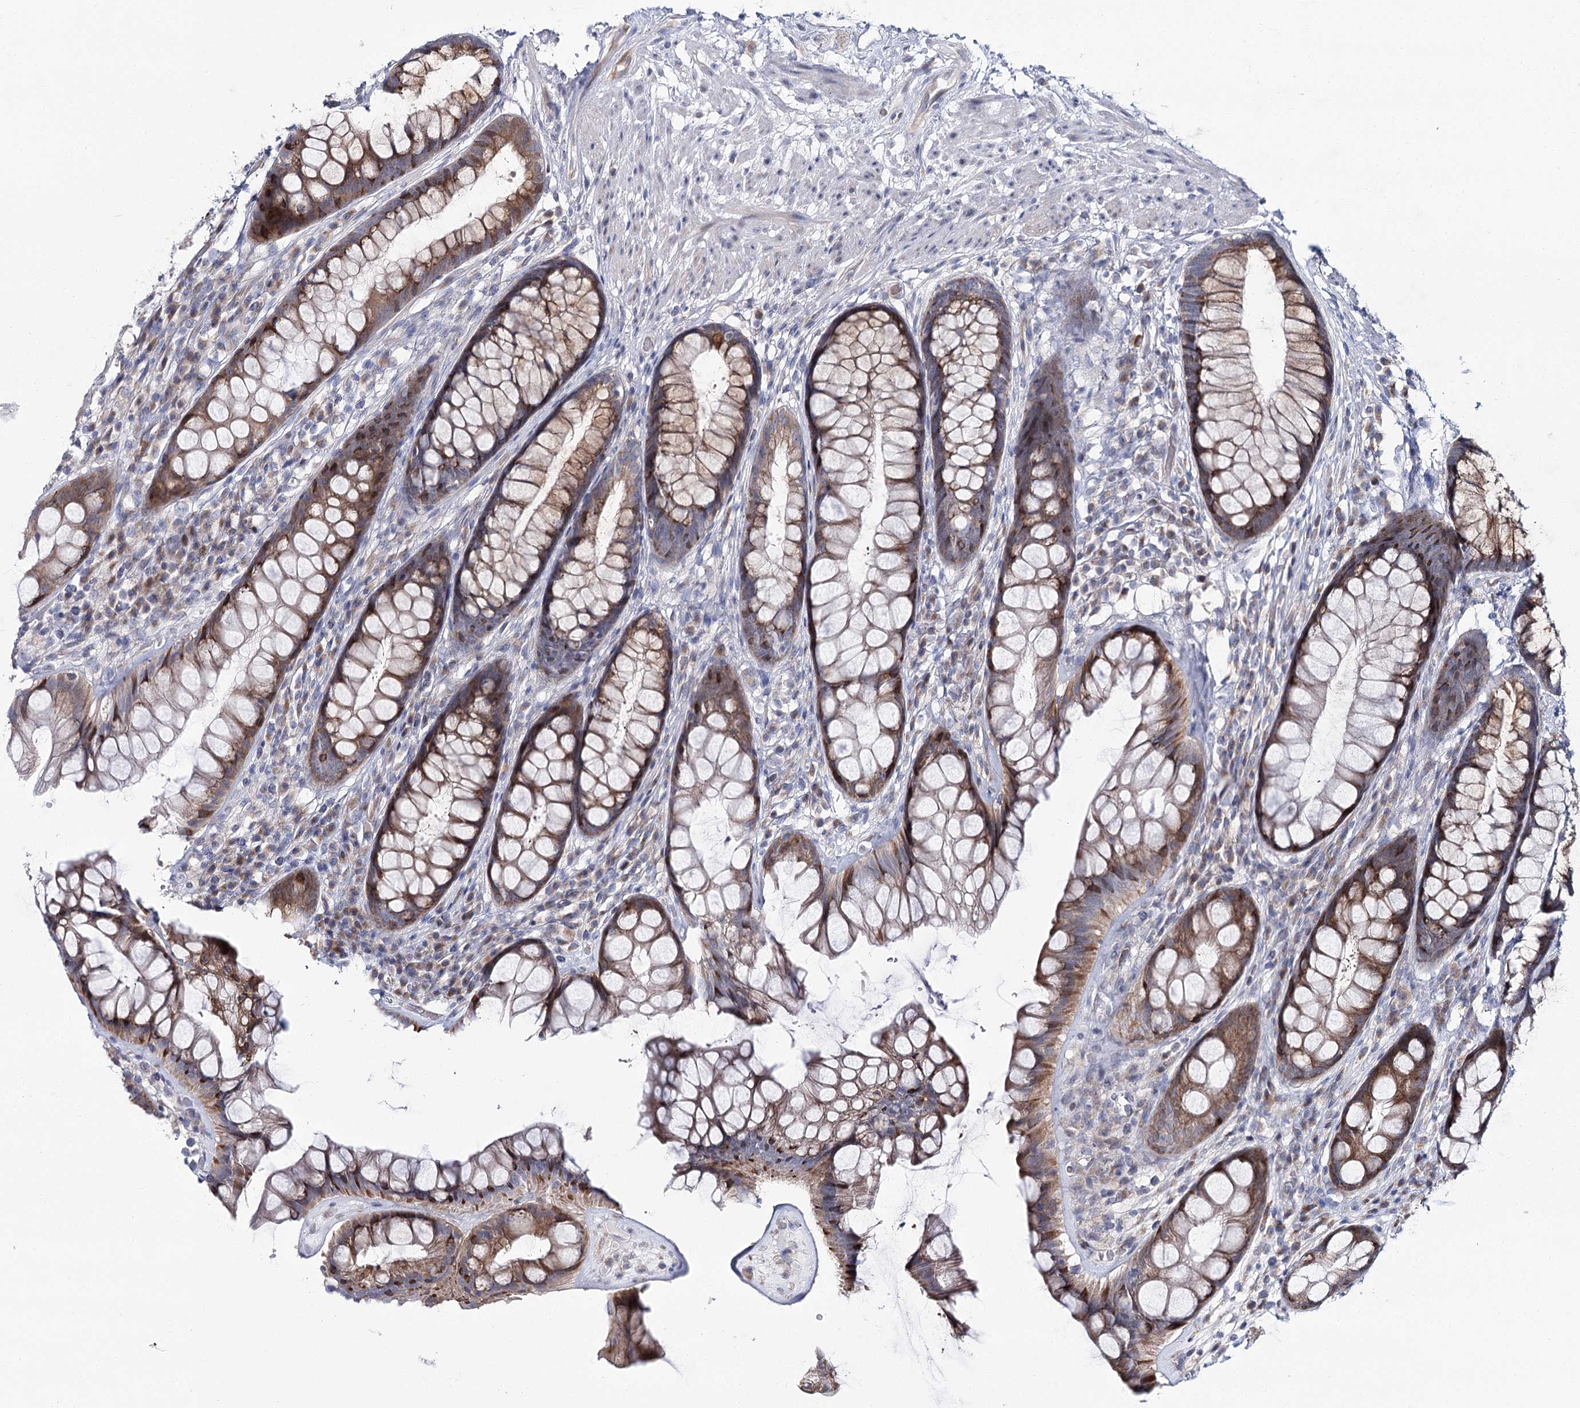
{"staining": {"intensity": "moderate", "quantity": ">75%", "location": "cytoplasmic/membranous"}, "tissue": "rectum", "cell_type": "Glandular cells", "image_type": "normal", "snomed": [{"axis": "morphology", "description": "Normal tissue, NOS"}, {"axis": "topography", "description": "Rectum"}], "caption": "A histopathology image showing moderate cytoplasmic/membranous expression in approximately >75% of glandular cells in unremarkable rectum, as visualized by brown immunohistochemical staining.", "gene": "CPLANE1", "patient": {"sex": "male", "age": 74}}